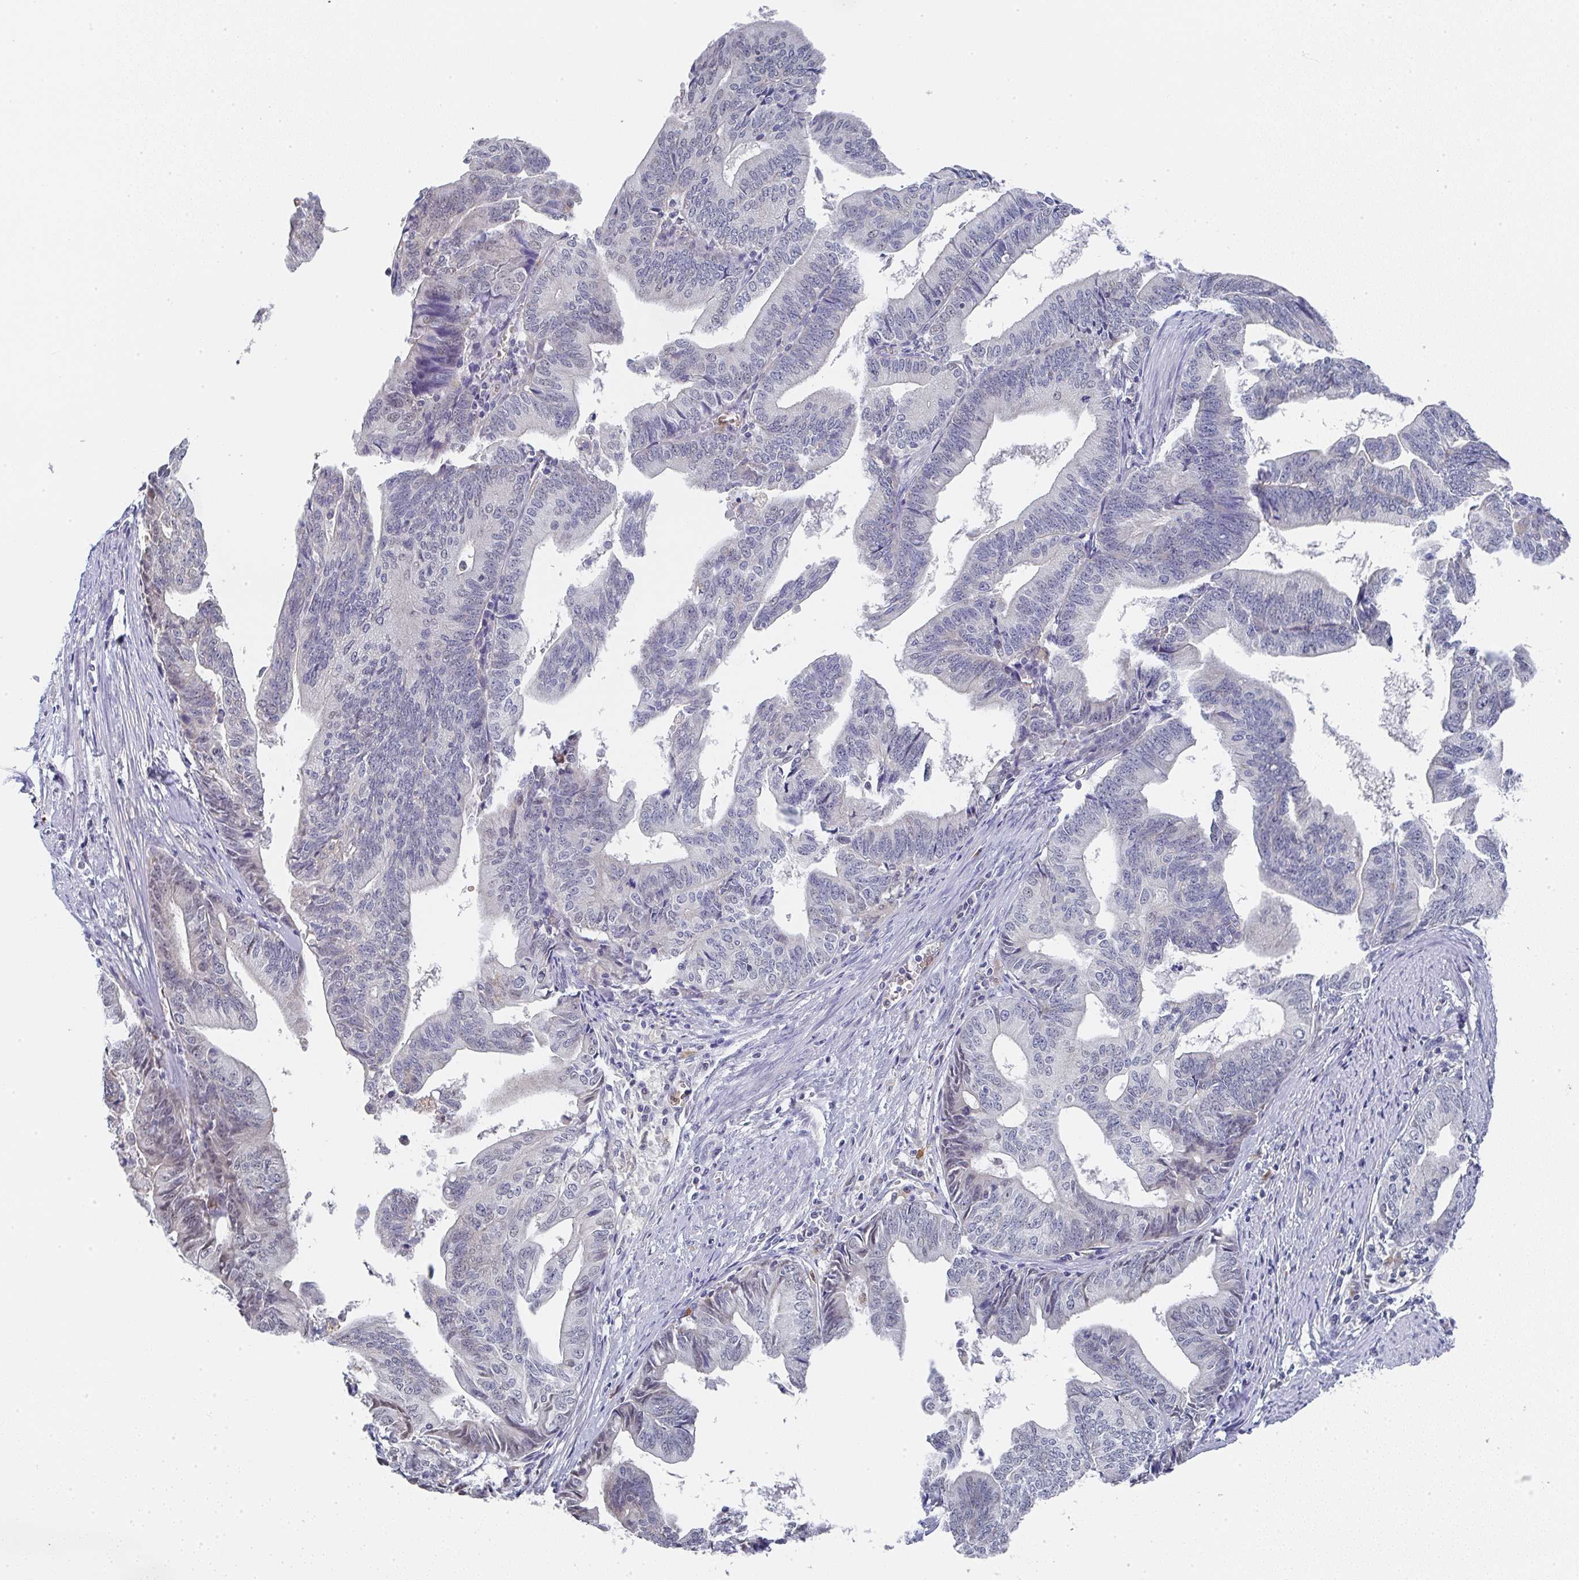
{"staining": {"intensity": "negative", "quantity": "none", "location": "none"}, "tissue": "endometrial cancer", "cell_type": "Tumor cells", "image_type": "cancer", "snomed": [{"axis": "morphology", "description": "Adenocarcinoma, NOS"}, {"axis": "topography", "description": "Endometrium"}], "caption": "Tumor cells show no significant protein staining in endometrial cancer (adenocarcinoma).", "gene": "NCF1", "patient": {"sex": "female", "age": 65}}